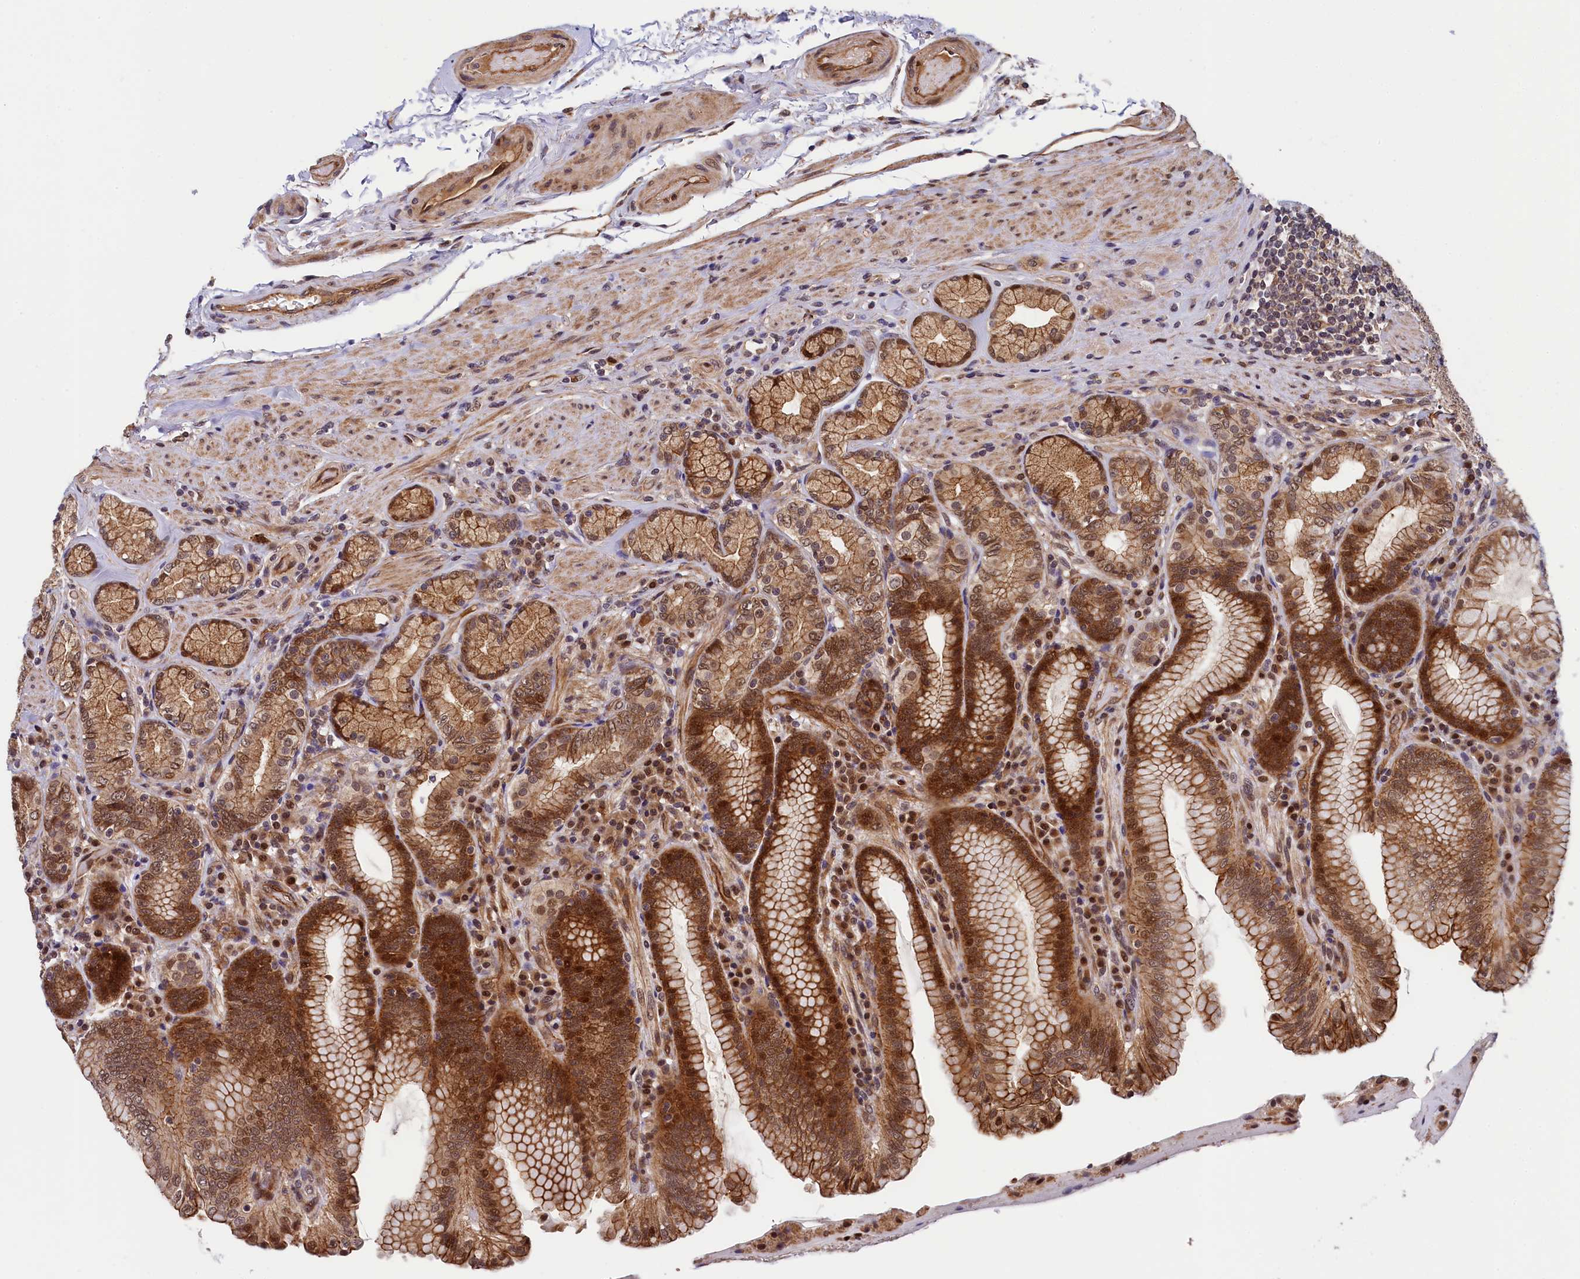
{"staining": {"intensity": "strong", "quantity": ">75%", "location": "cytoplasmic/membranous,nuclear"}, "tissue": "stomach", "cell_type": "Glandular cells", "image_type": "normal", "snomed": [{"axis": "morphology", "description": "Normal tissue, NOS"}, {"axis": "topography", "description": "Stomach, upper"}, {"axis": "topography", "description": "Stomach, lower"}], "caption": "The micrograph reveals staining of unremarkable stomach, revealing strong cytoplasmic/membranous,nuclear protein positivity (brown color) within glandular cells.", "gene": "ARL14EP", "patient": {"sex": "female", "age": 76}}